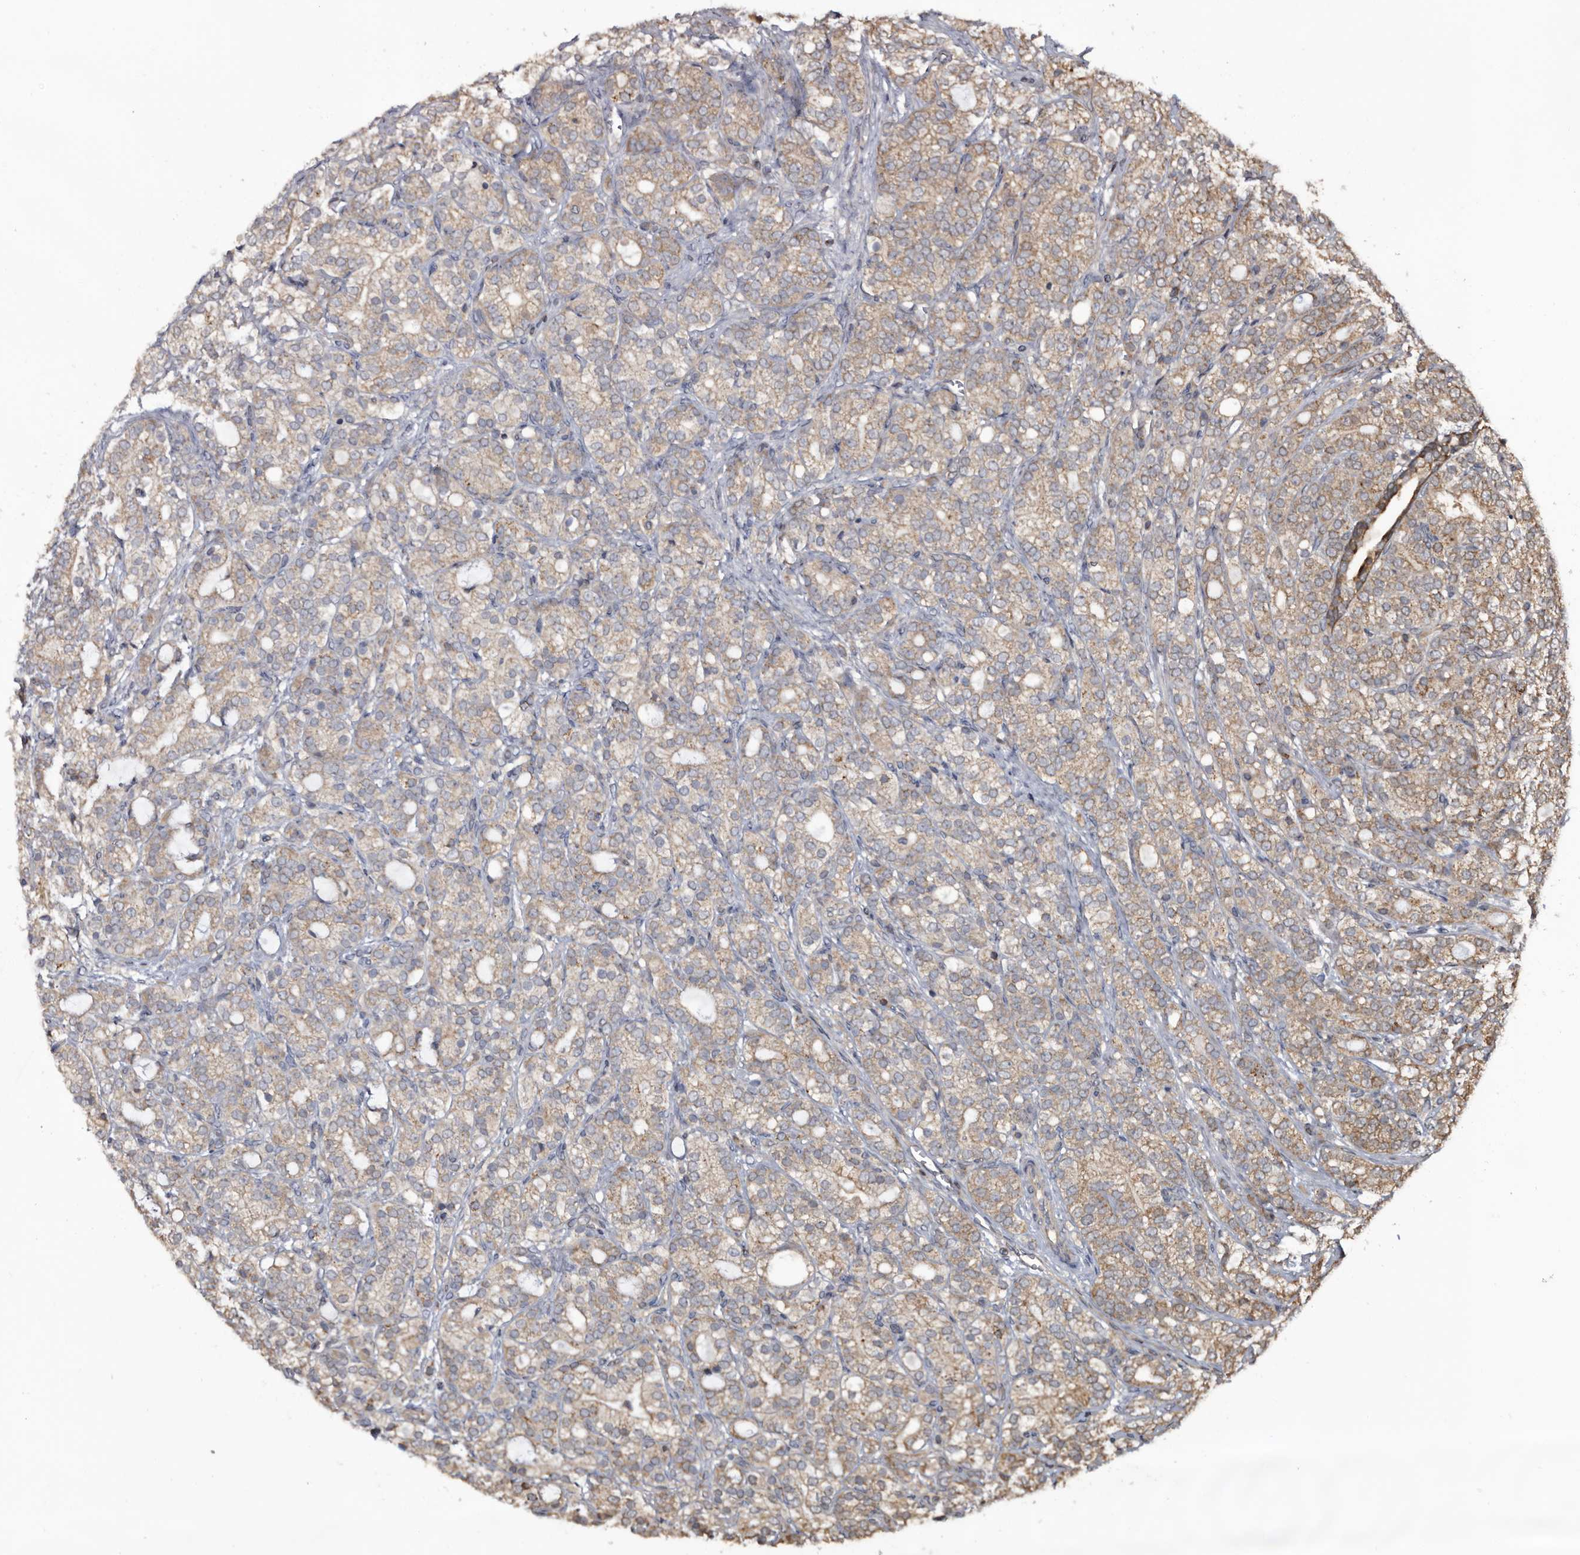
{"staining": {"intensity": "weak", "quantity": "25%-75%", "location": "cytoplasmic/membranous"}, "tissue": "prostate cancer", "cell_type": "Tumor cells", "image_type": "cancer", "snomed": [{"axis": "morphology", "description": "Adenocarcinoma, High grade"}, {"axis": "topography", "description": "Prostate"}], "caption": "Brown immunohistochemical staining in human prostate adenocarcinoma (high-grade) exhibits weak cytoplasmic/membranous expression in approximately 25%-75% of tumor cells.", "gene": "TTI2", "patient": {"sex": "male", "age": 57}}